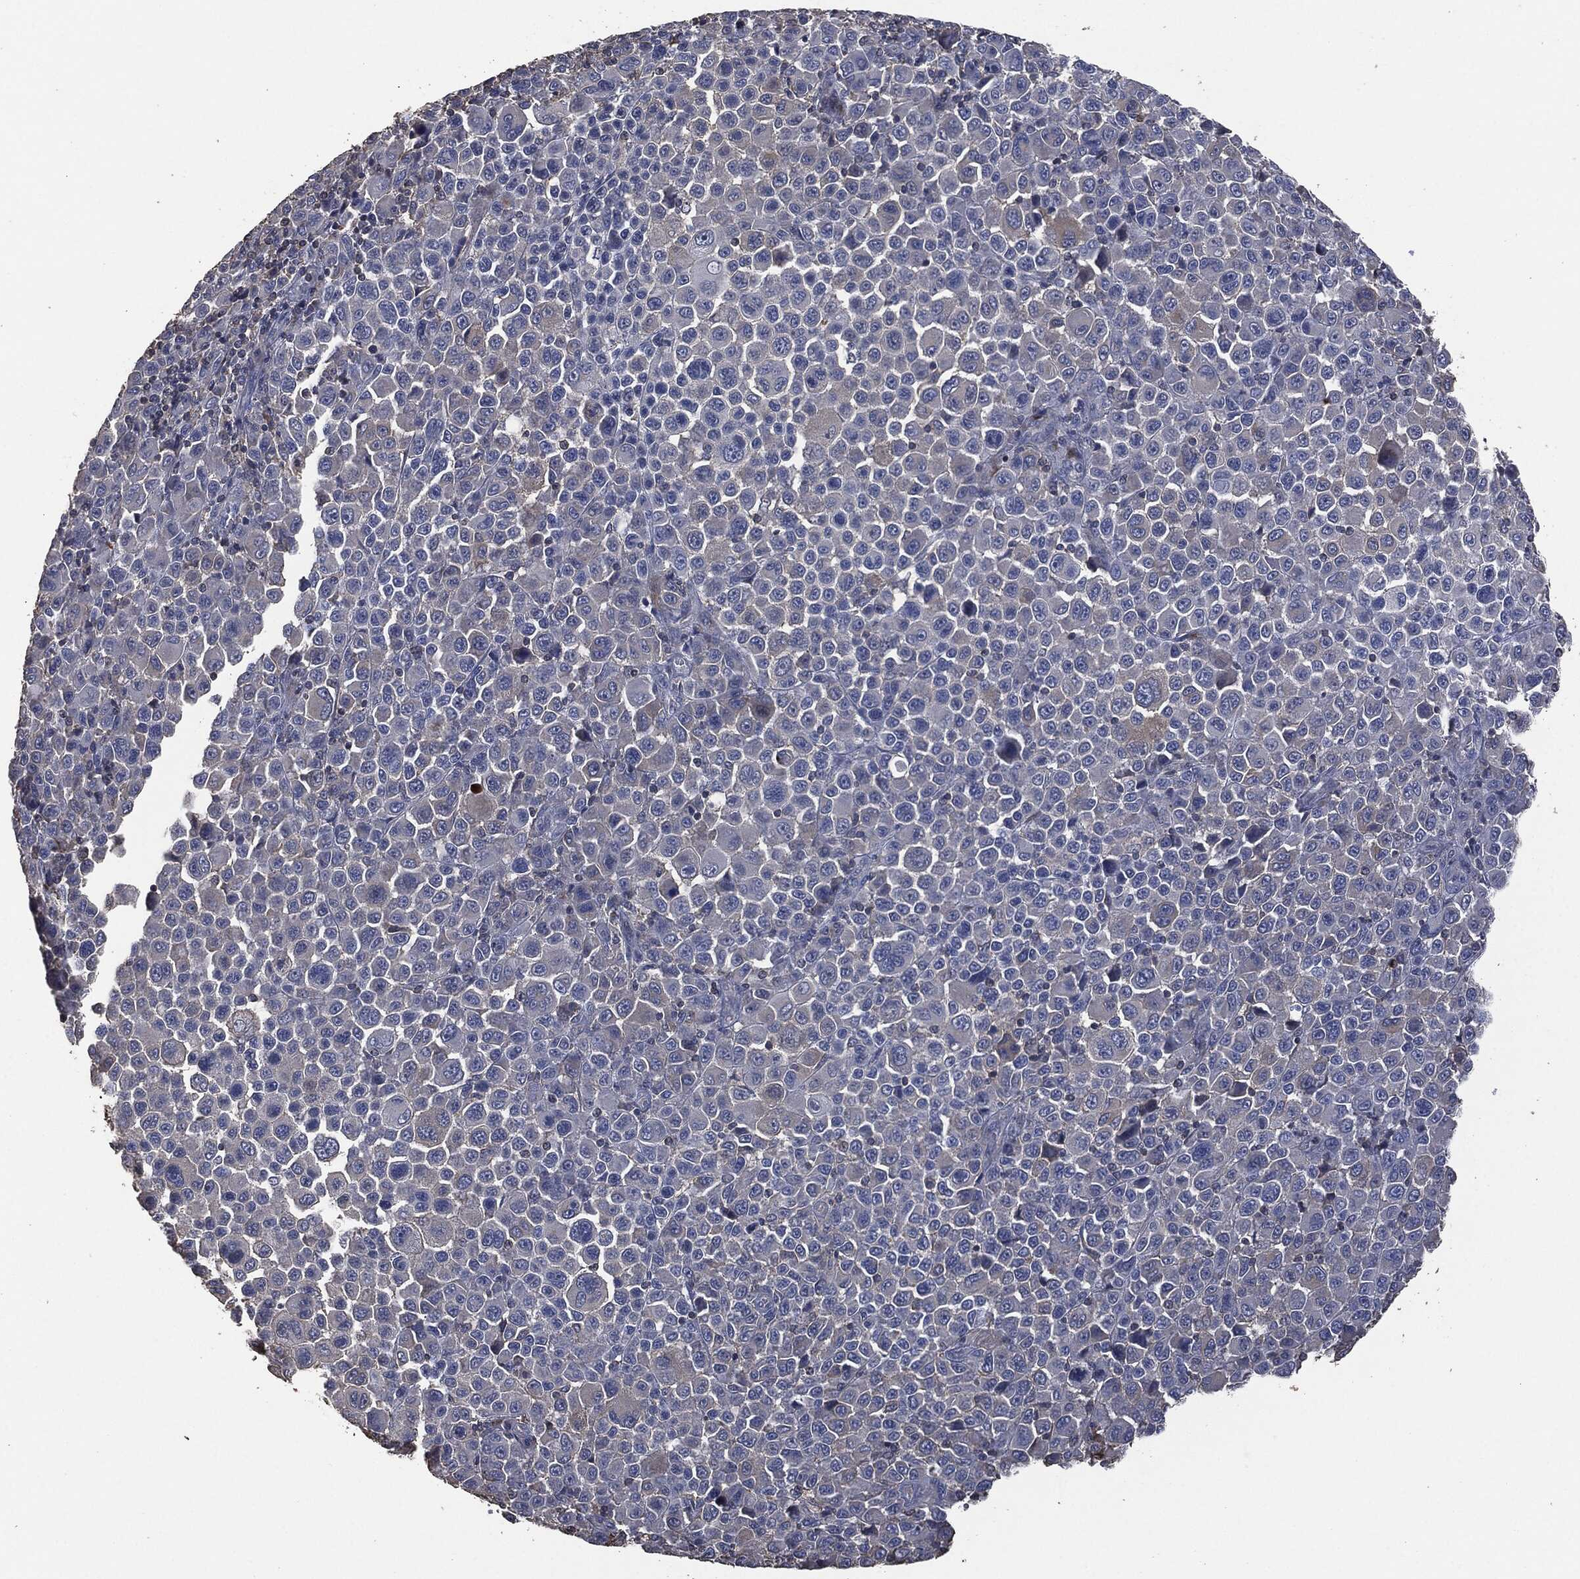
{"staining": {"intensity": "negative", "quantity": "none", "location": "none"}, "tissue": "melanoma", "cell_type": "Tumor cells", "image_type": "cancer", "snomed": [{"axis": "morphology", "description": "Malignant melanoma, NOS"}, {"axis": "topography", "description": "Skin"}], "caption": "Human melanoma stained for a protein using IHC demonstrates no expression in tumor cells.", "gene": "MSLN", "patient": {"sex": "female", "age": 57}}